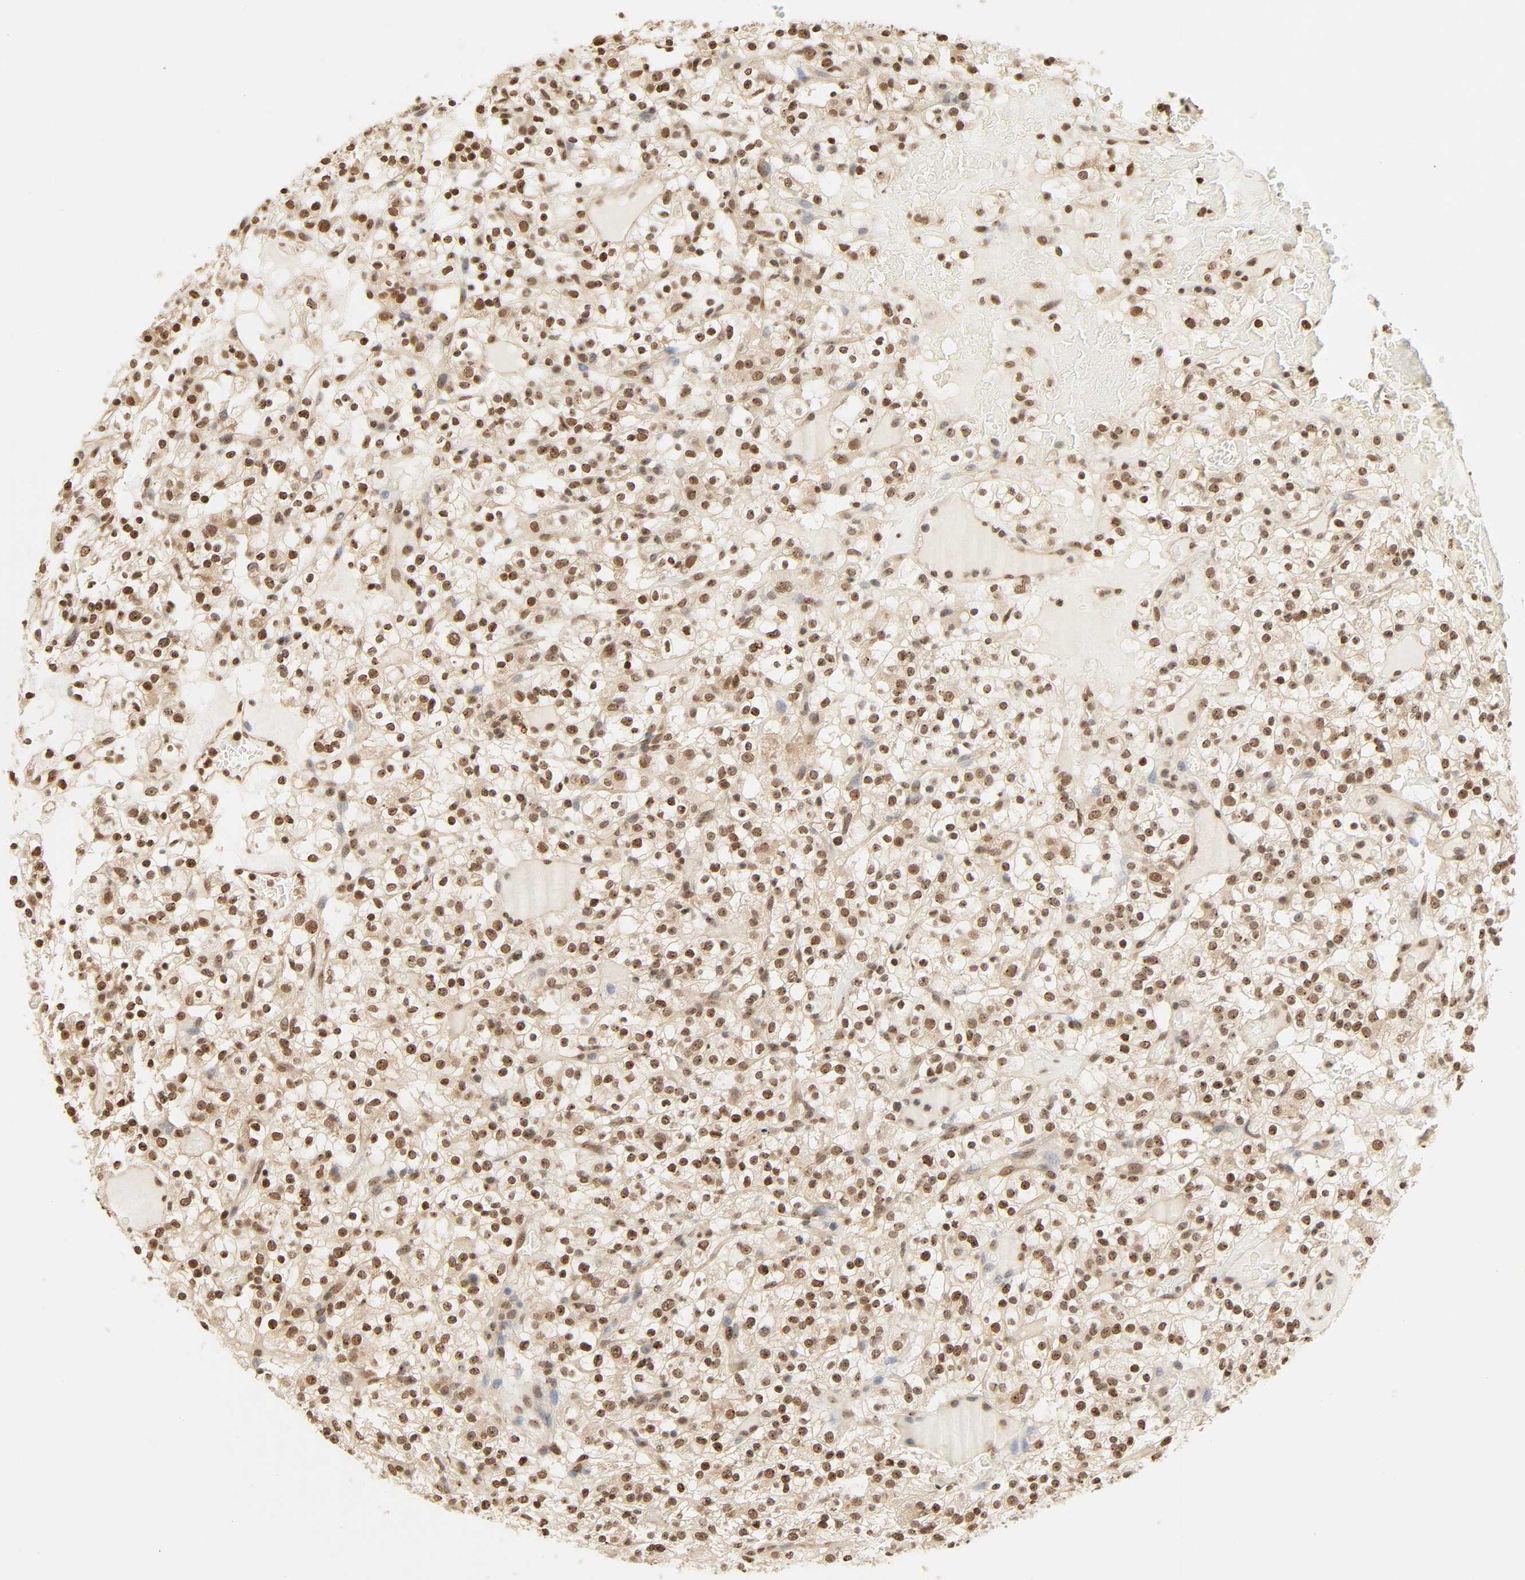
{"staining": {"intensity": "moderate", "quantity": ">75%", "location": "nuclear"}, "tissue": "renal cancer", "cell_type": "Tumor cells", "image_type": "cancer", "snomed": [{"axis": "morphology", "description": "Normal tissue, NOS"}, {"axis": "morphology", "description": "Adenocarcinoma, NOS"}, {"axis": "topography", "description": "Kidney"}], "caption": "Protein staining exhibits moderate nuclear staining in approximately >75% of tumor cells in renal cancer (adenocarcinoma).", "gene": "UBC", "patient": {"sex": "female", "age": 72}}